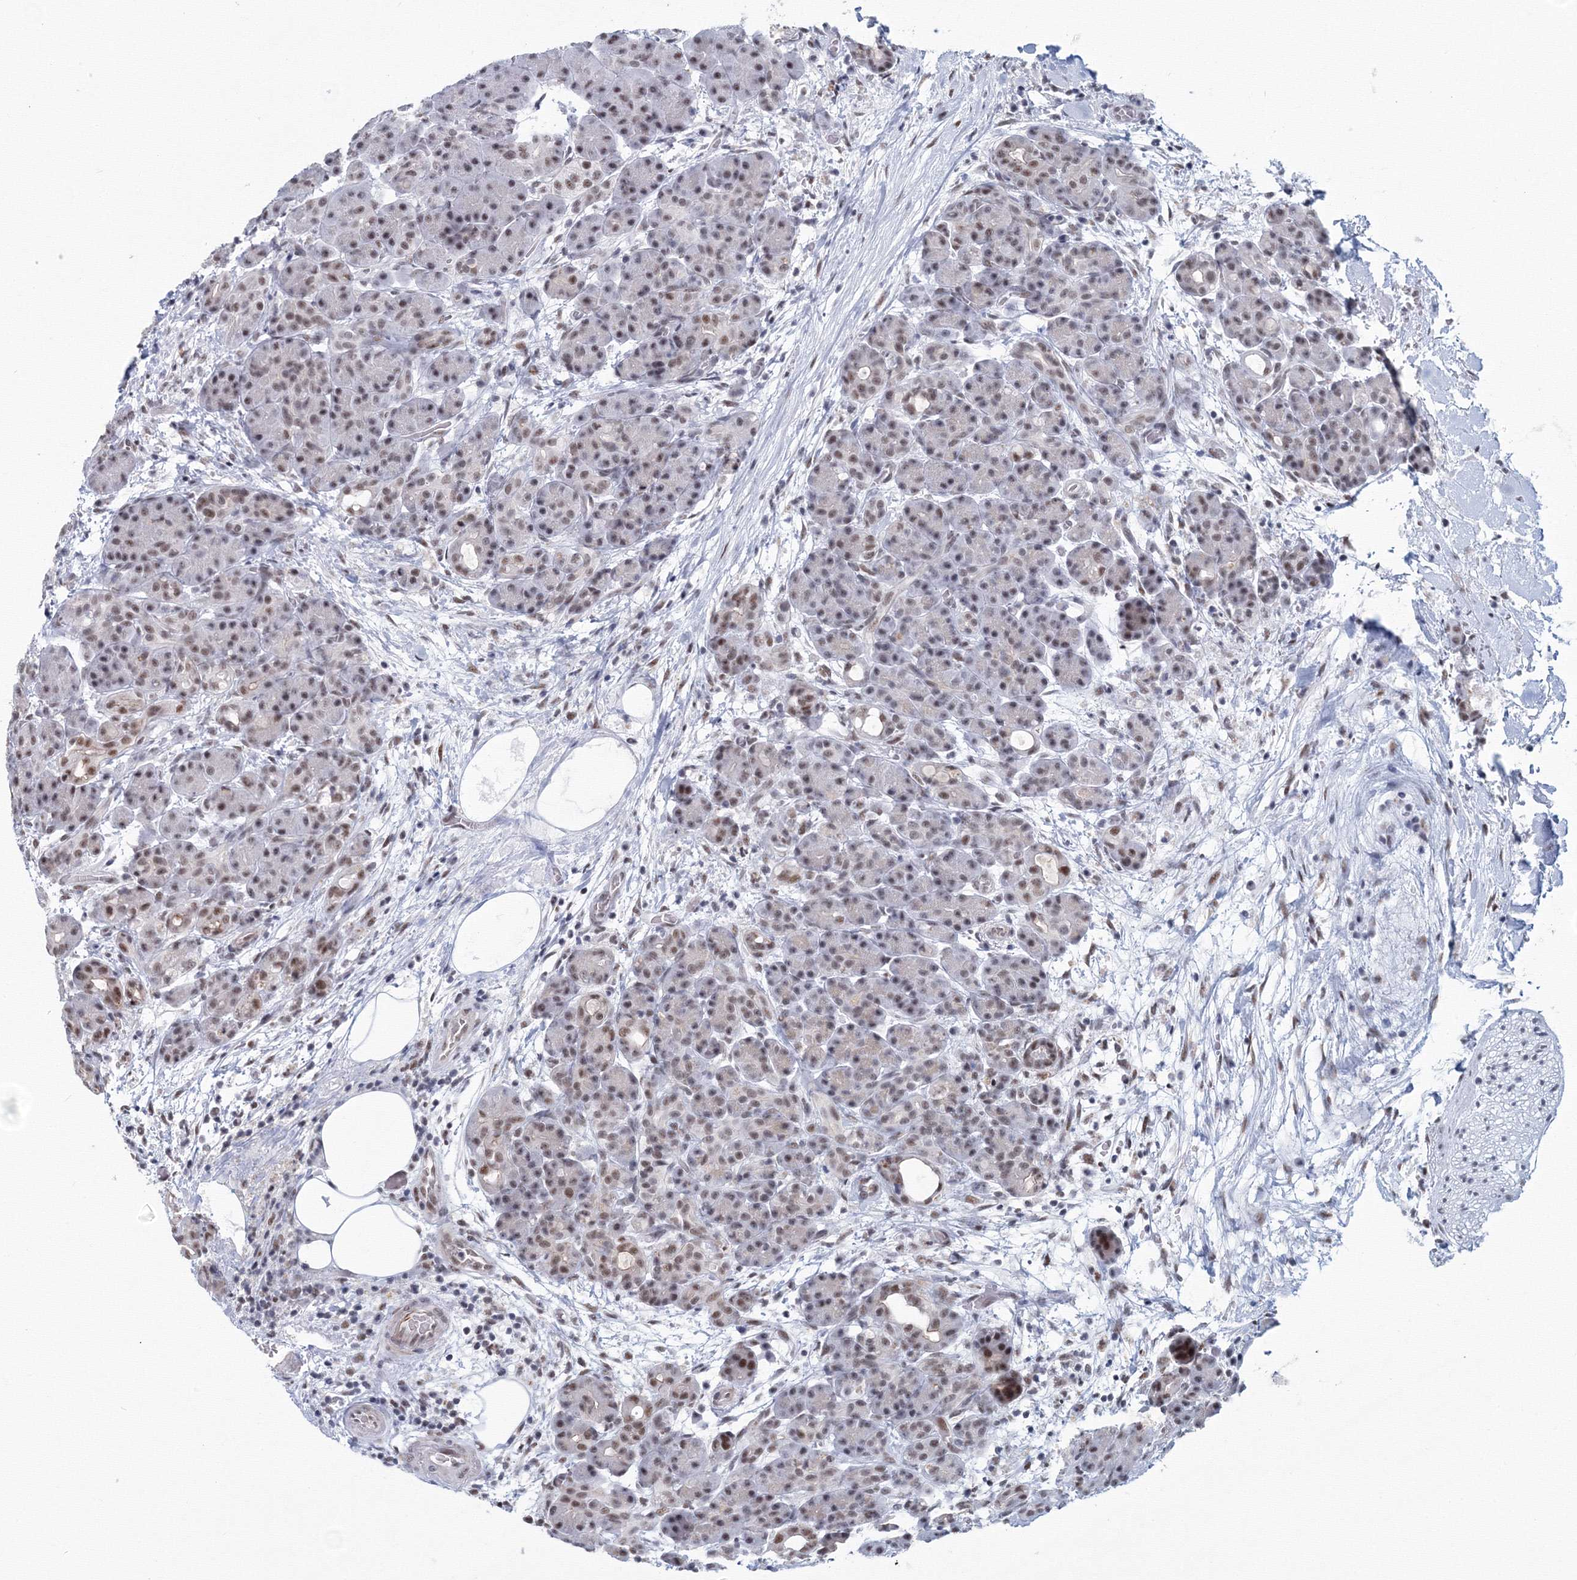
{"staining": {"intensity": "moderate", "quantity": "25%-75%", "location": "nuclear"}, "tissue": "pancreas", "cell_type": "Exocrine glandular cells", "image_type": "normal", "snomed": [{"axis": "morphology", "description": "Normal tissue, NOS"}, {"axis": "topography", "description": "Pancreas"}], "caption": "Exocrine glandular cells exhibit medium levels of moderate nuclear positivity in about 25%-75% of cells in unremarkable human pancreas.", "gene": "SF3B6", "patient": {"sex": "male", "age": 63}}